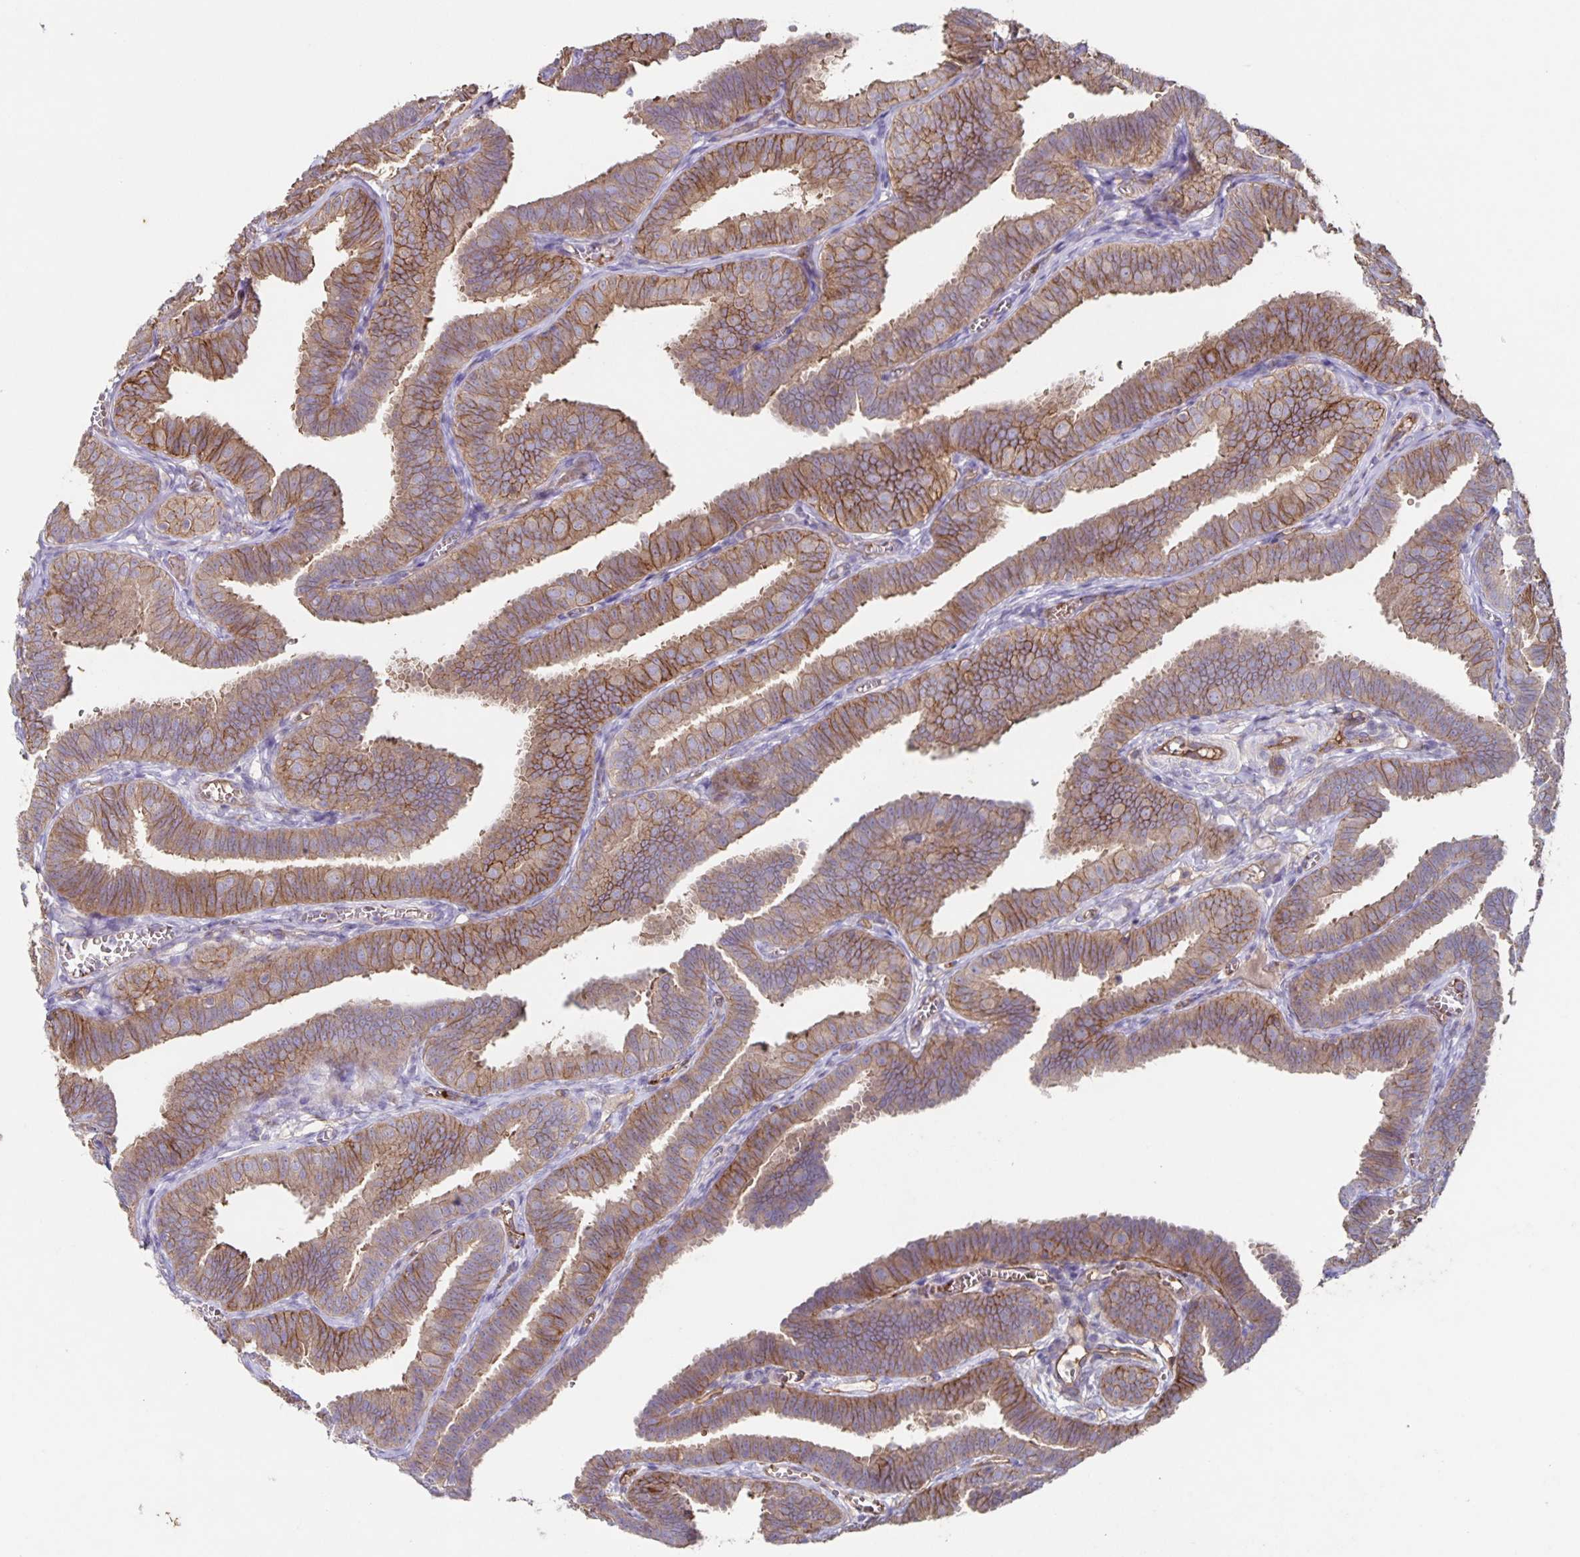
{"staining": {"intensity": "moderate", "quantity": ">75%", "location": "cytoplasmic/membranous"}, "tissue": "fallopian tube", "cell_type": "Glandular cells", "image_type": "normal", "snomed": [{"axis": "morphology", "description": "Normal tissue, NOS"}, {"axis": "topography", "description": "Fallopian tube"}], "caption": "Glandular cells exhibit medium levels of moderate cytoplasmic/membranous positivity in approximately >75% of cells in benign human fallopian tube. (Brightfield microscopy of DAB IHC at high magnification).", "gene": "ITGA2", "patient": {"sex": "female", "age": 25}}